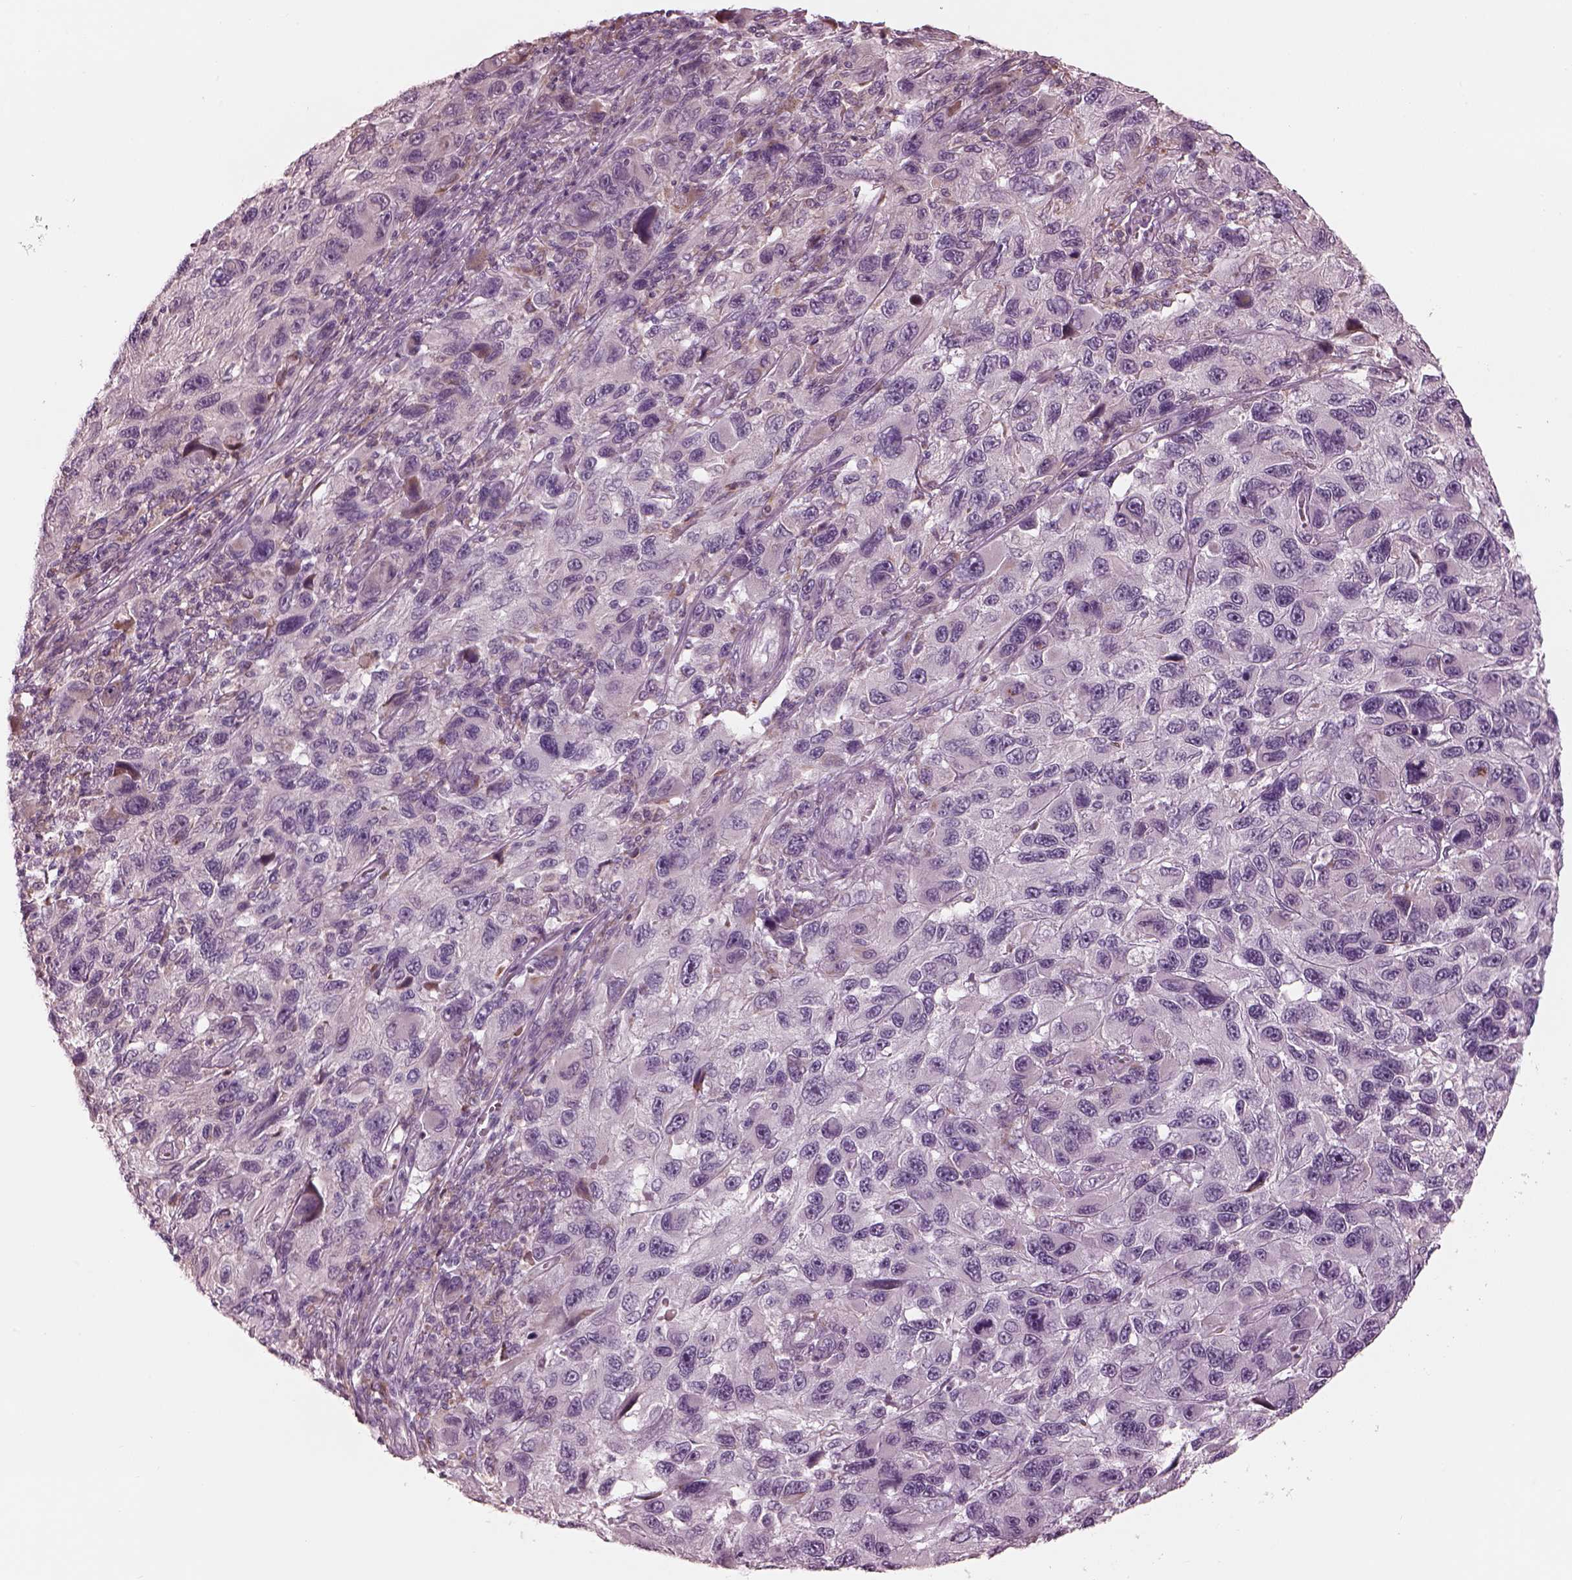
{"staining": {"intensity": "negative", "quantity": "none", "location": "none"}, "tissue": "melanoma", "cell_type": "Tumor cells", "image_type": "cancer", "snomed": [{"axis": "morphology", "description": "Malignant melanoma, NOS"}, {"axis": "topography", "description": "Skin"}], "caption": "IHC histopathology image of neoplastic tissue: human melanoma stained with DAB demonstrates no significant protein positivity in tumor cells. The staining was performed using DAB to visualize the protein expression in brown, while the nuclei were stained in blue with hematoxylin (Magnification: 20x).", "gene": "CADM2", "patient": {"sex": "male", "age": 53}}